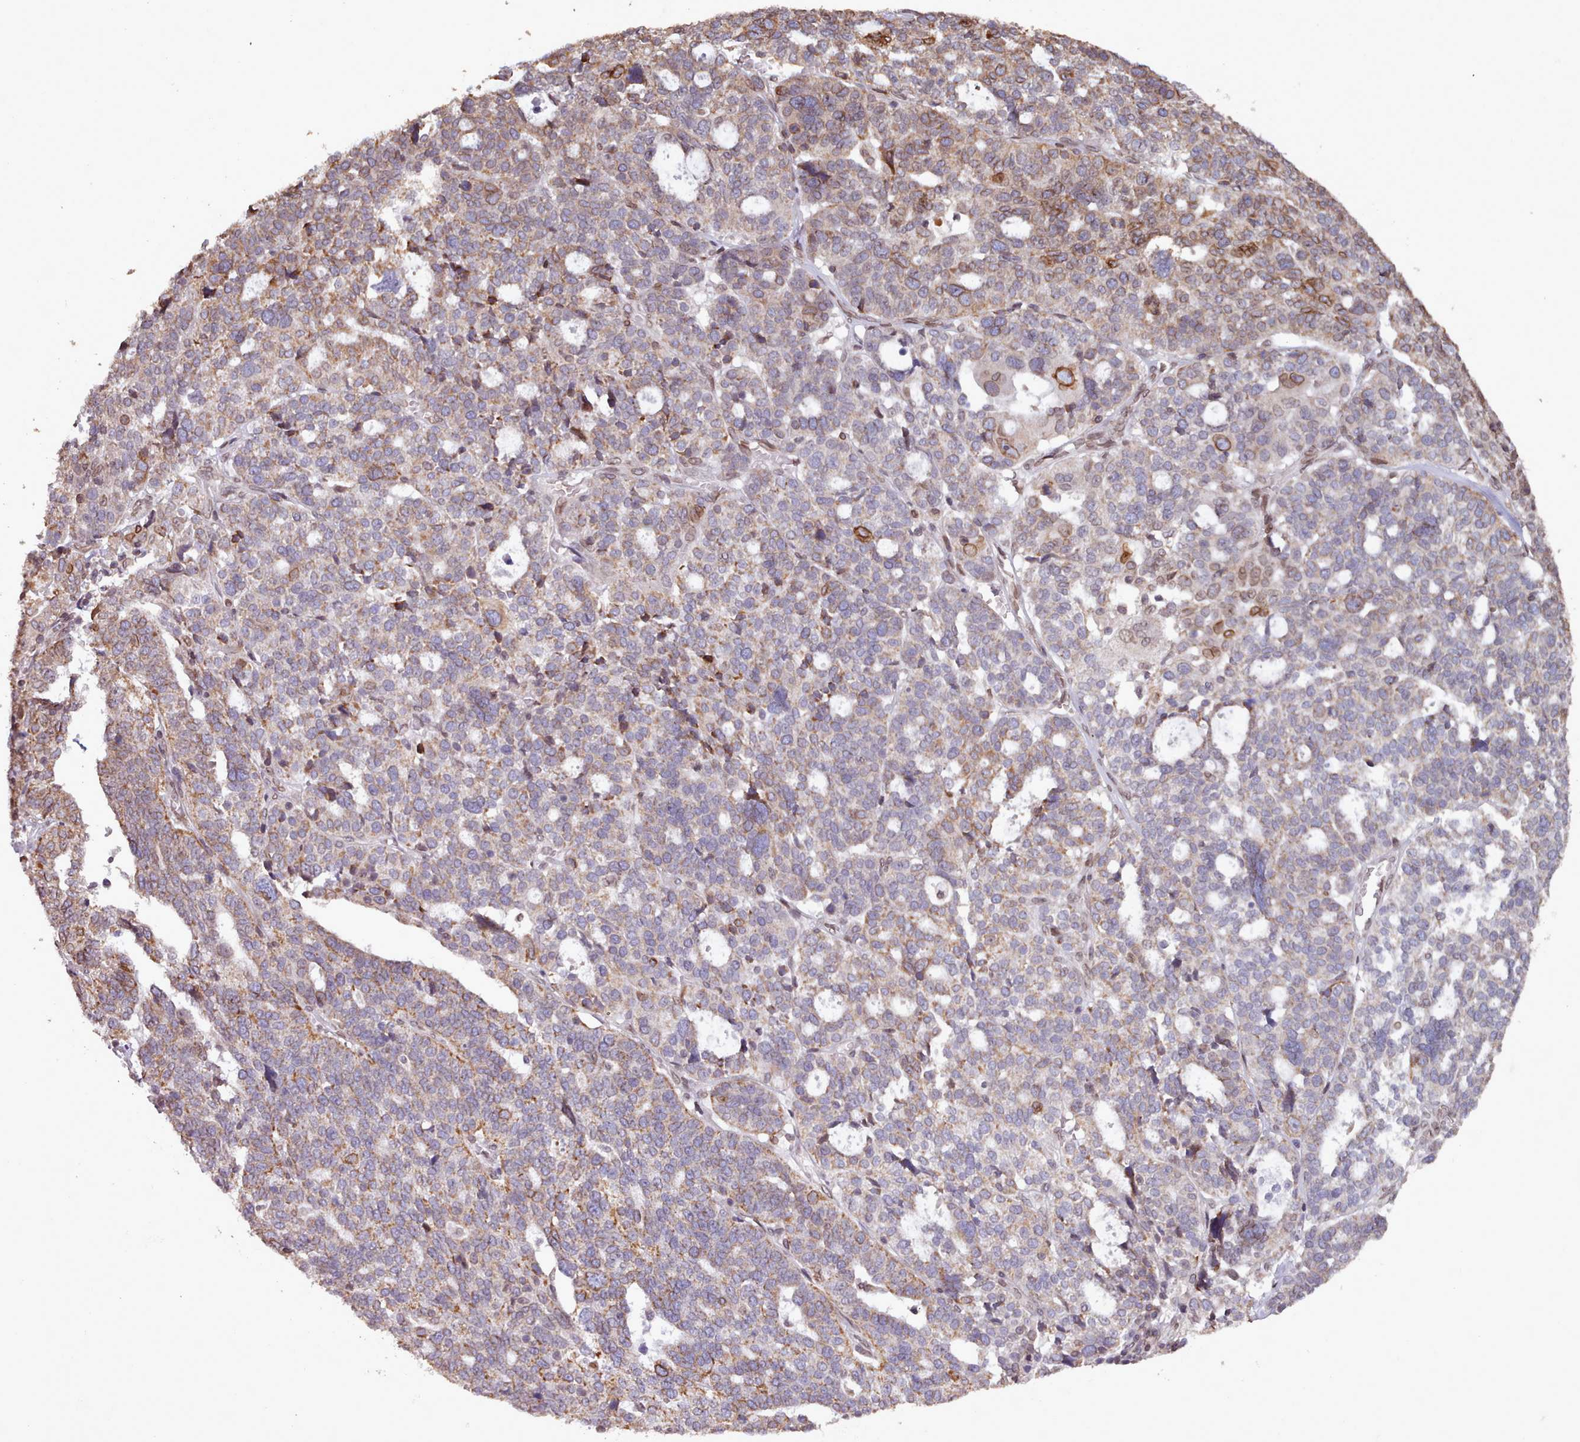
{"staining": {"intensity": "moderate", "quantity": "25%-75%", "location": "cytoplasmic/membranous"}, "tissue": "ovarian cancer", "cell_type": "Tumor cells", "image_type": "cancer", "snomed": [{"axis": "morphology", "description": "Cystadenocarcinoma, serous, NOS"}, {"axis": "topography", "description": "Ovary"}], "caption": "Immunohistochemical staining of human ovarian serous cystadenocarcinoma shows moderate cytoplasmic/membranous protein staining in approximately 25%-75% of tumor cells.", "gene": "TOR1AIP1", "patient": {"sex": "female", "age": 59}}